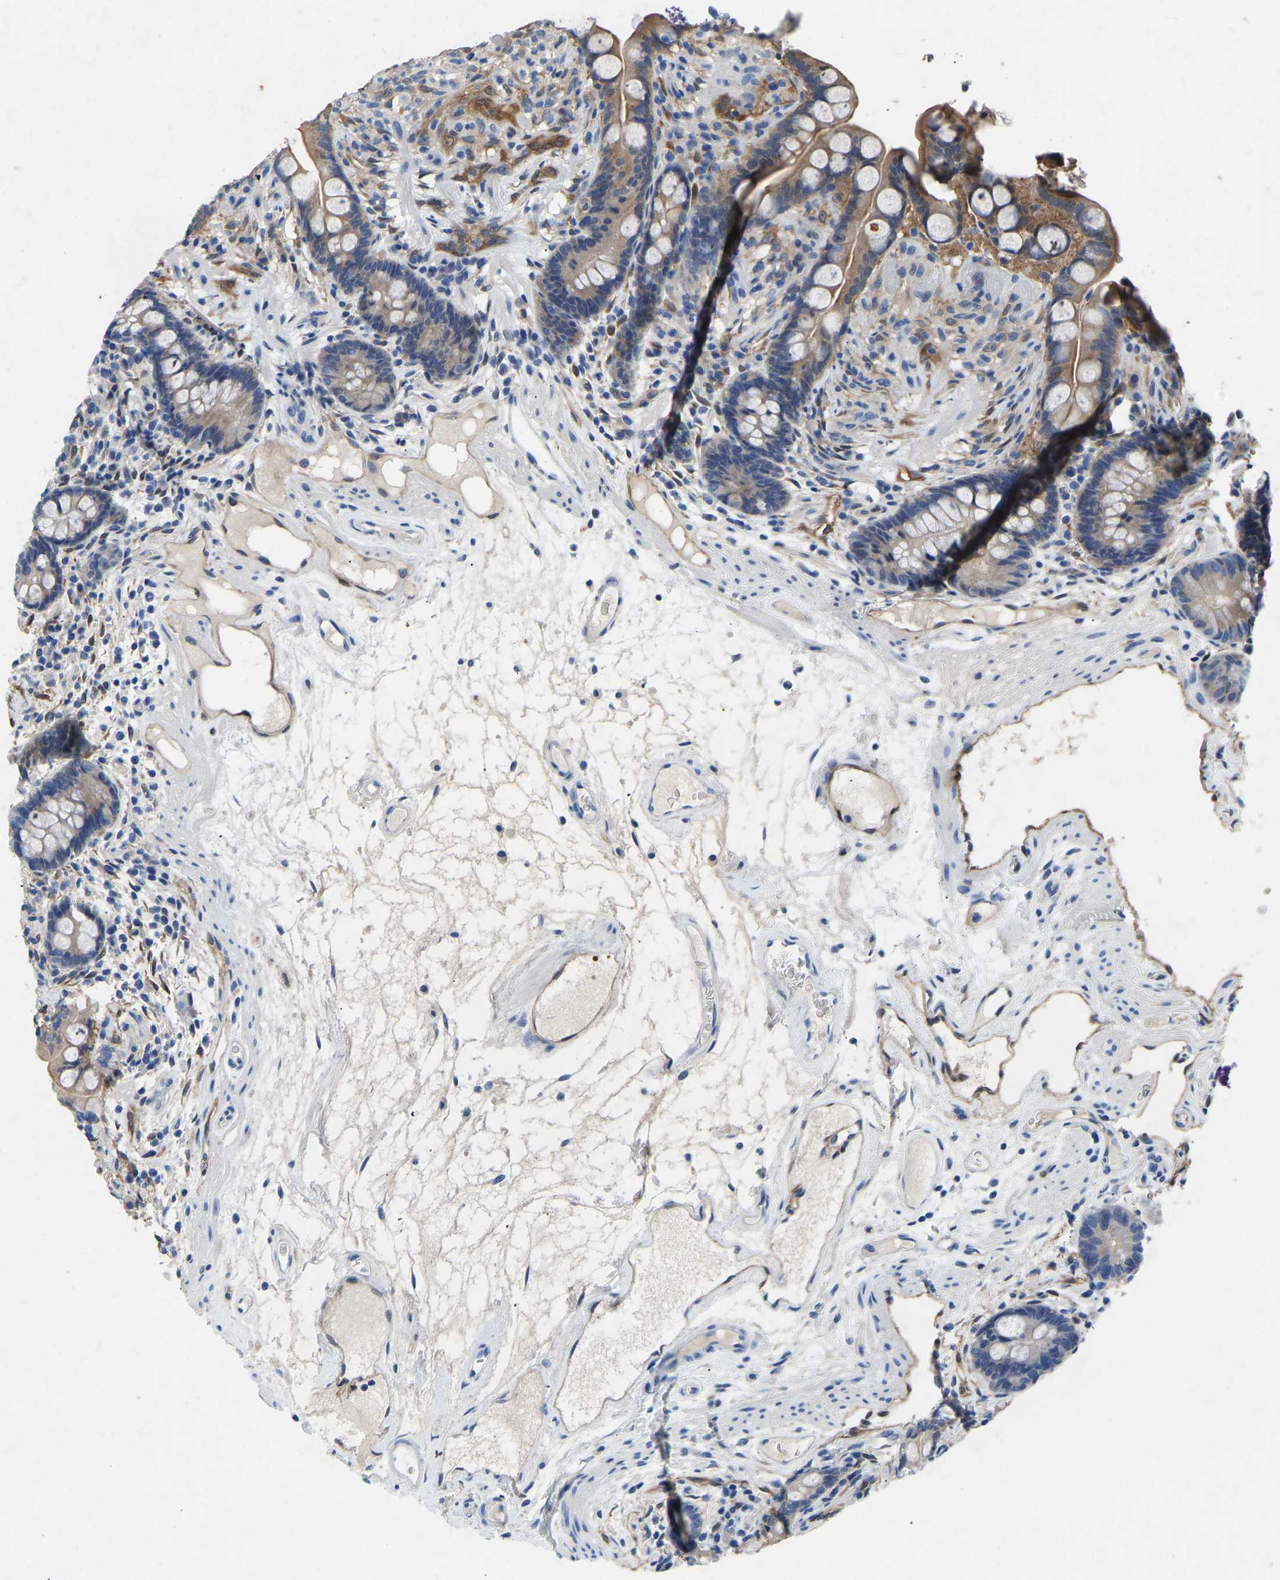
{"staining": {"intensity": "moderate", "quantity": "25%-75%", "location": "cytoplasmic/membranous"}, "tissue": "colon", "cell_type": "Endothelial cells", "image_type": "normal", "snomed": [{"axis": "morphology", "description": "Normal tissue, NOS"}, {"axis": "topography", "description": "Colon"}], "caption": "High-power microscopy captured an immunohistochemistry (IHC) micrograph of normal colon, revealing moderate cytoplasmic/membranous positivity in about 25%-75% of endothelial cells. (Stains: DAB (3,3'-diaminobenzidine) in brown, nuclei in blue, Microscopy: brightfield microscopy at high magnification).", "gene": "RBP1", "patient": {"sex": "male", "age": 73}}